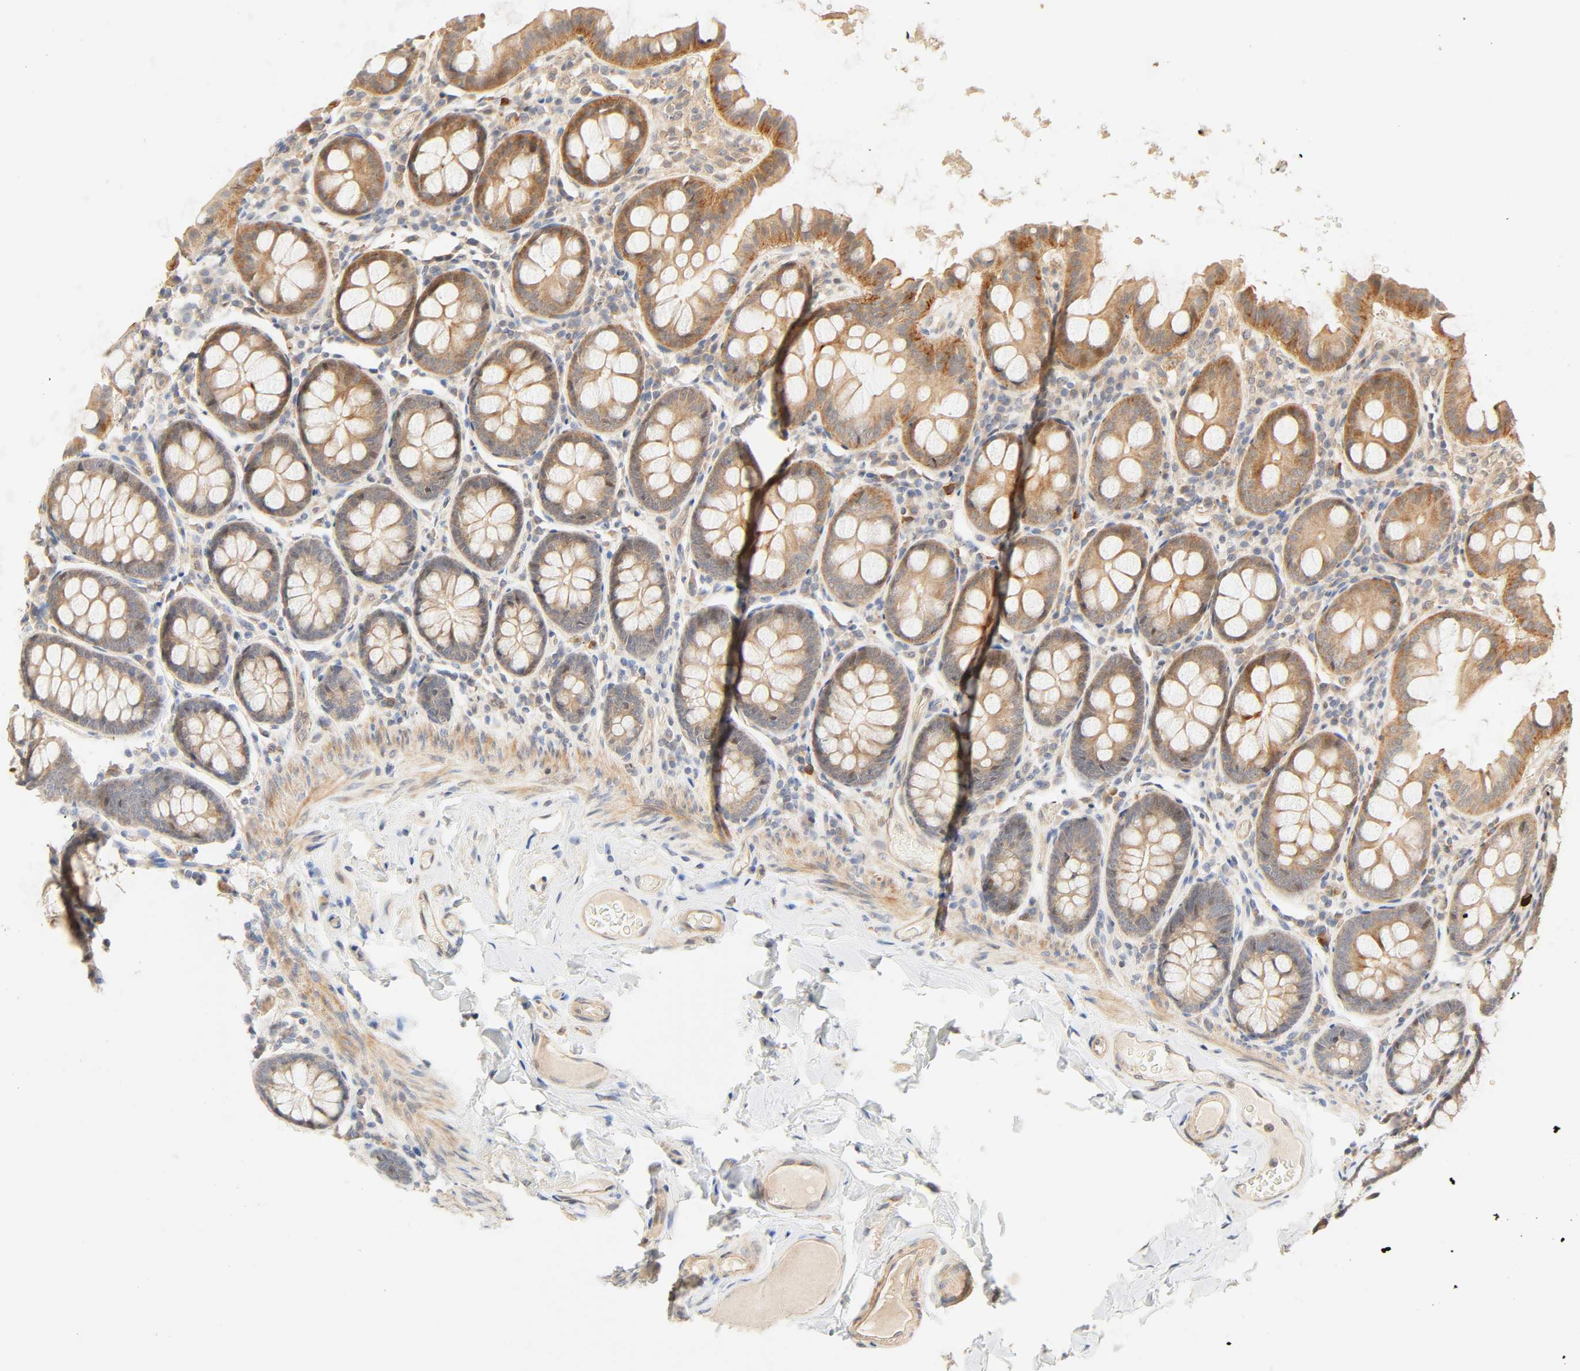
{"staining": {"intensity": "weak", "quantity": ">75%", "location": "cytoplasmic/membranous"}, "tissue": "colon", "cell_type": "Endothelial cells", "image_type": "normal", "snomed": [{"axis": "morphology", "description": "Normal tissue, NOS"}, {"axis": "topography", "description": "Colon"}], "caption": "Protein expression by IHC exhibits weak cytoplasmic/membranous positivity in approximately >75% of endothelial cells in normal colon.", "gene": "CACNA1G", "patient": {"sex": "female", "age": 61}}